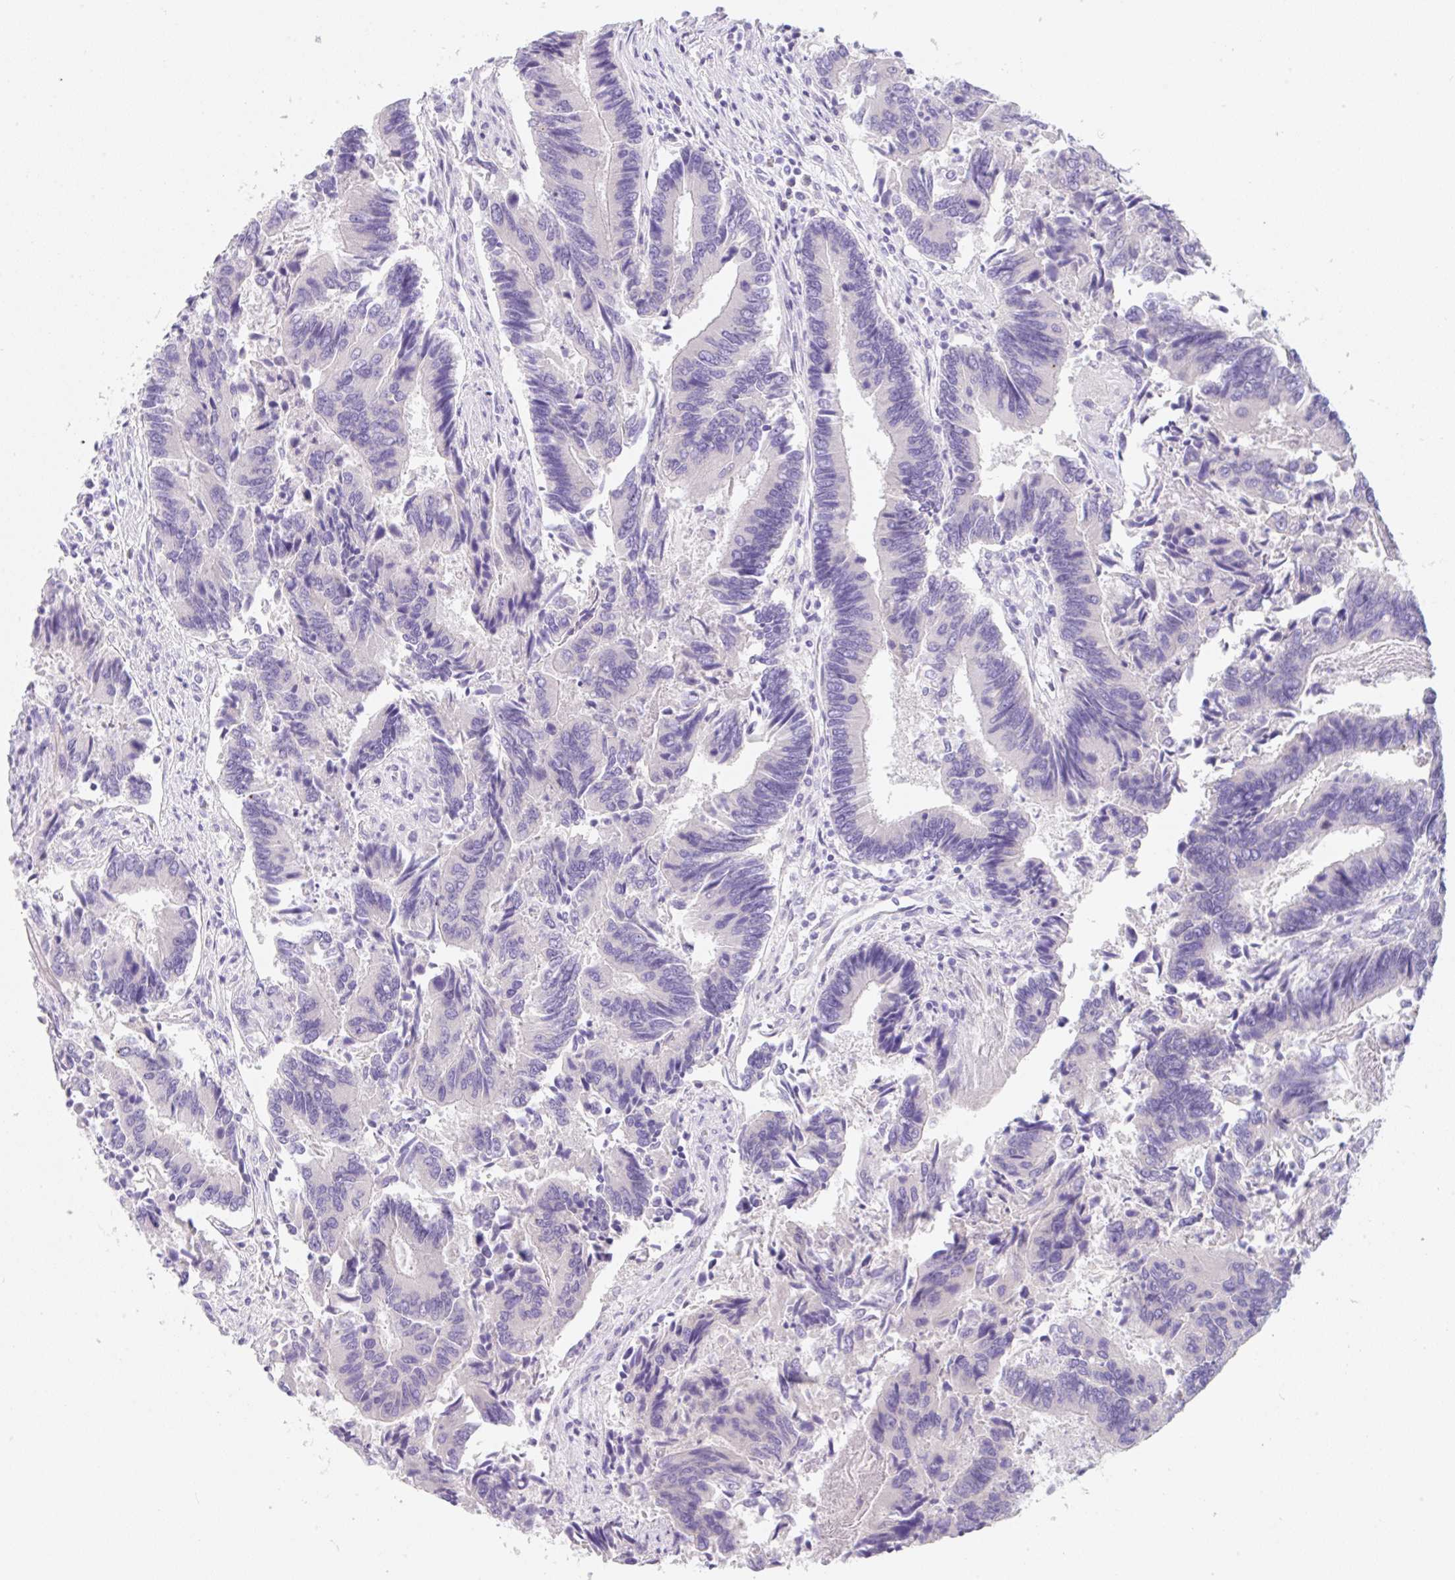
{"staining": {"intensity": "negative", "quantity": "none", "location": "none"}, "tissue": "colorectal cancer", "cell_type": "Tumor cells", "image_type": "cancer", "snomed": [{"axis": "morphology", "description": "Adenocarcinoma, NOS"}, {"axis": "topography", "description": "Colon"}], "caption": "High power microscopy image of an IHC histopathology image of colorectal cancer, revealing no significant expression in tumor cells. (DAB (3,3'-diaminobenzidine) immunohistochemistry (IHC), high magnification).", "gene": "KLK8", "patient": {"sex": "female", "age": 67}}